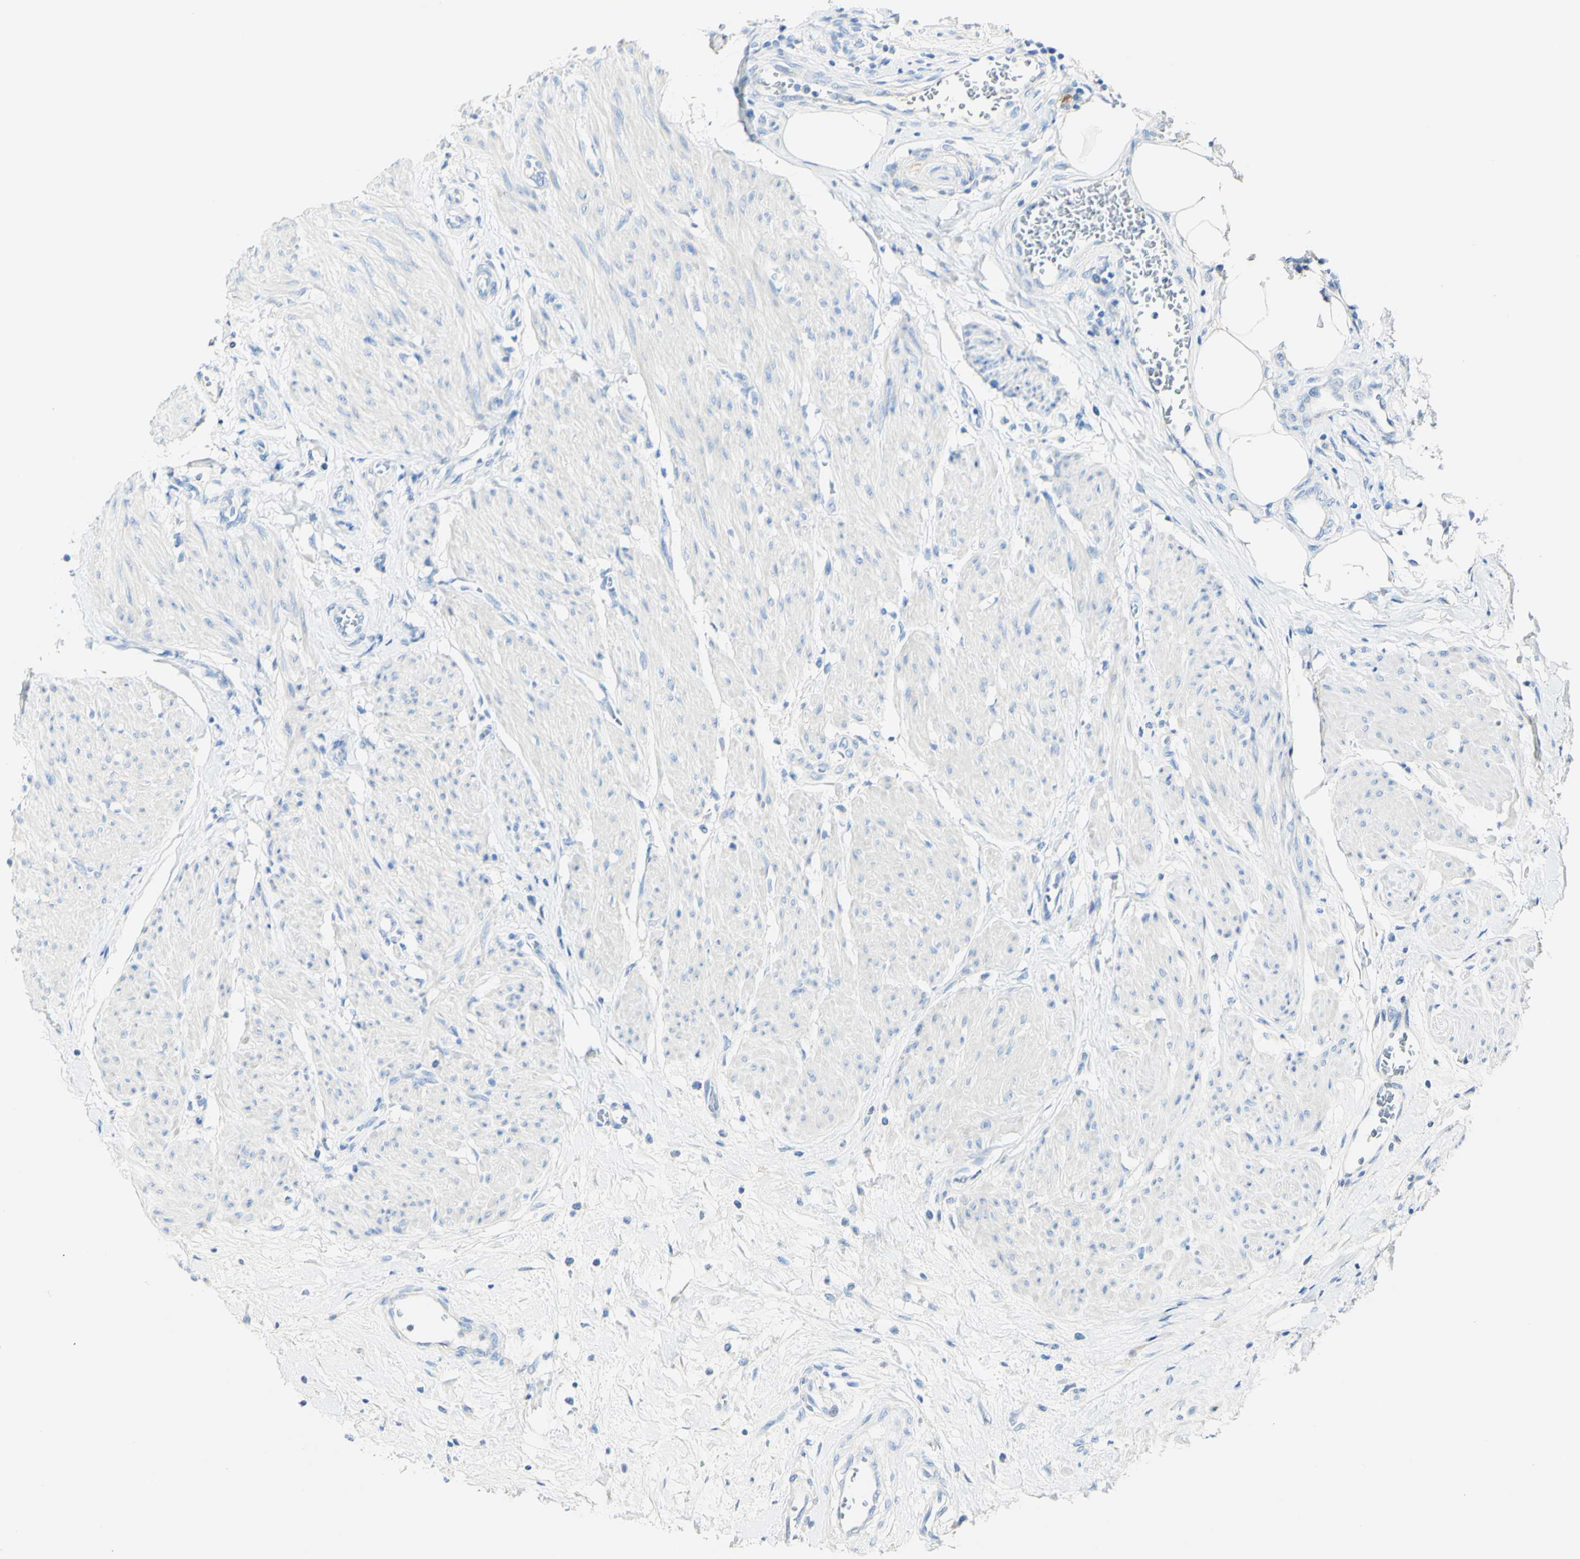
{"staining": {"intensity": "negative", "quantity": "none", "location": "none"}, "tissue": "urothelial cancer", "cell_type": "Tumor cells", "image_type": "cancer", "snomed": [{"axis": "morphology", "description": "Urothelial carcinoma, High grade"}, {"axis": "topography", "description": "Urinary bladder"}], "caption": "Tumor cells are negative for protein expression in human urothelial cancer.", "gene": "PIGR", "patient": {"sex": "male", "age": 35}}